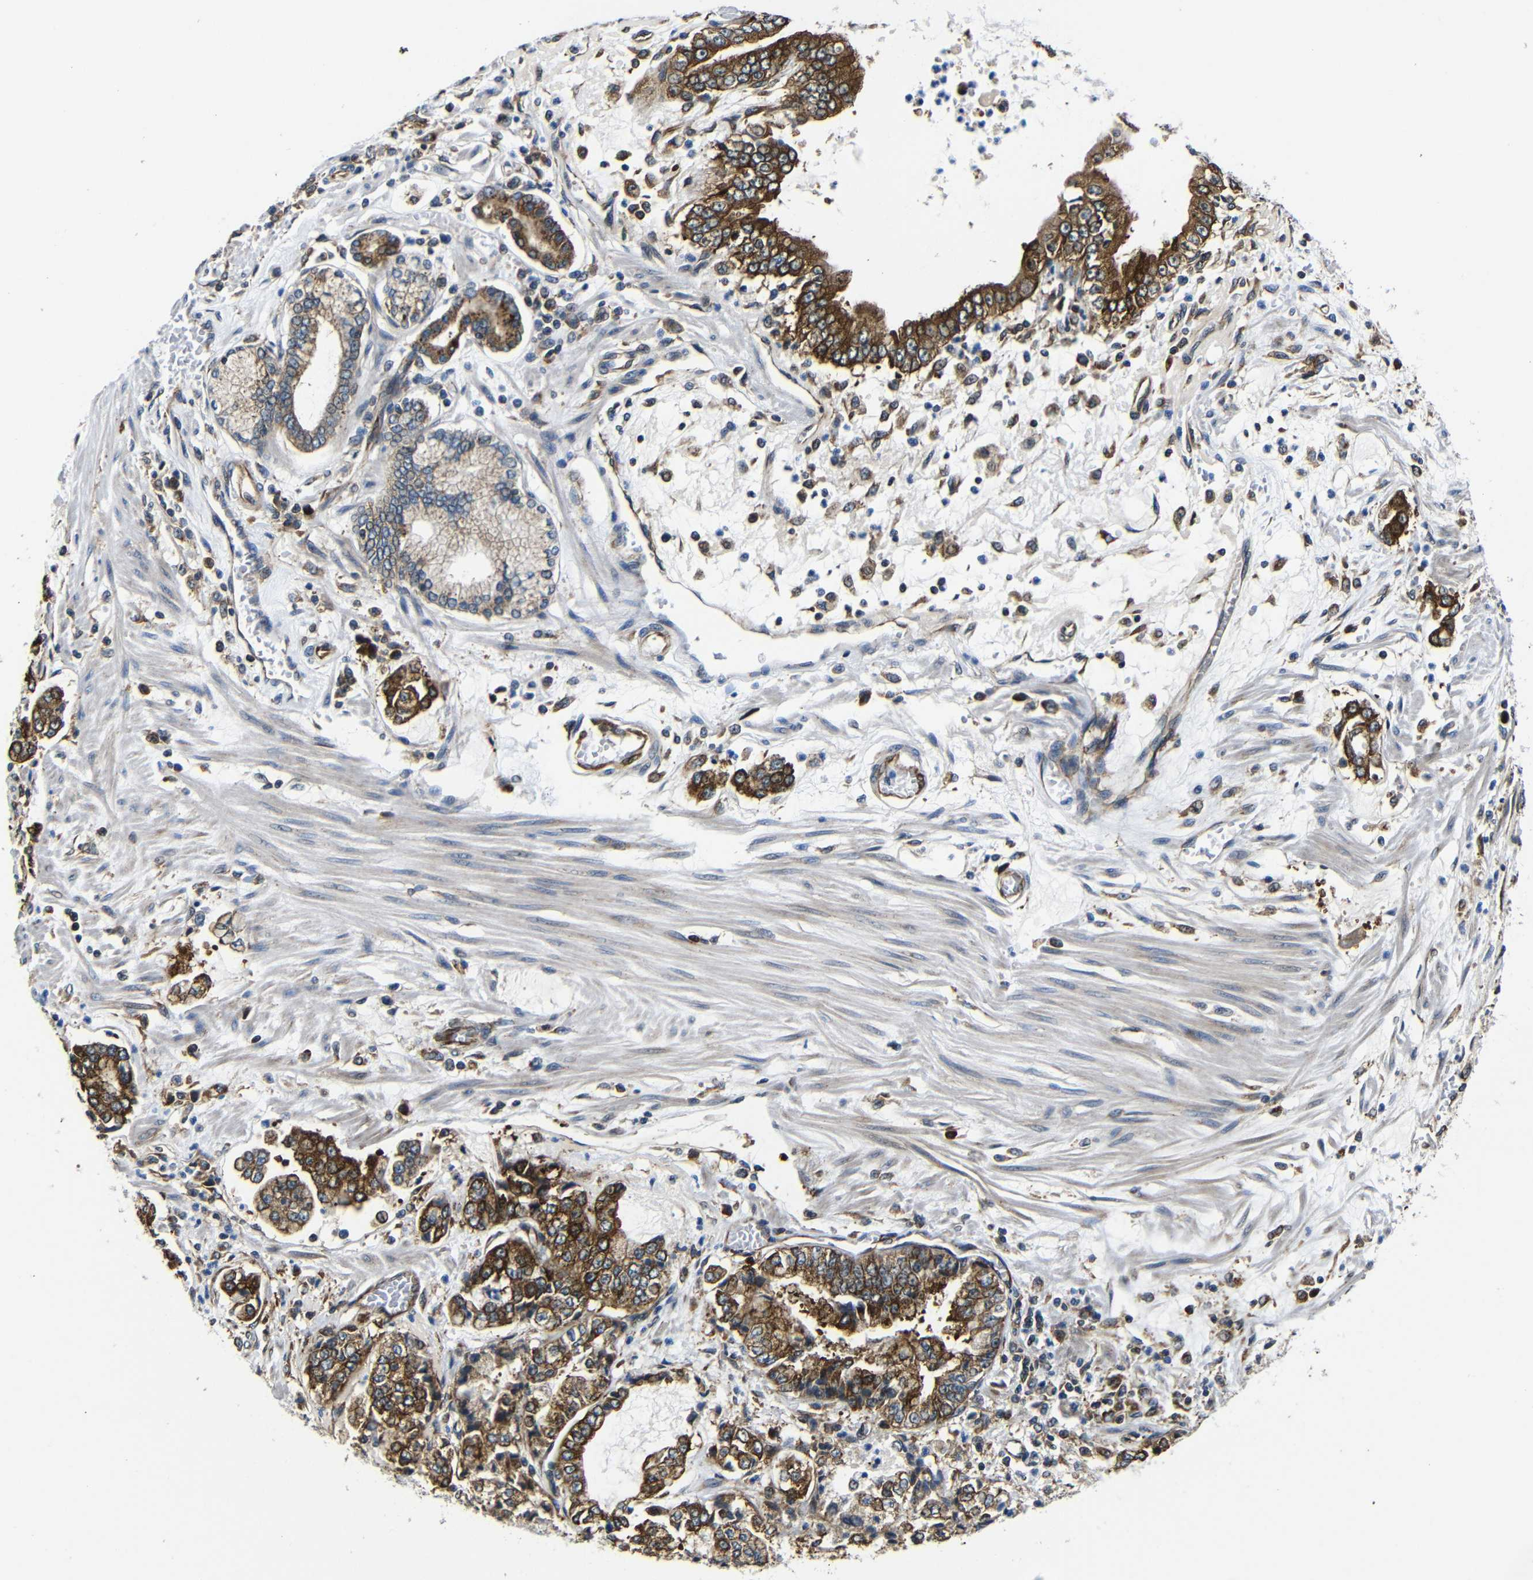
{"staining": {"intensity": "strong", "quantity": ">75%", "location": "cytoplasmic/membranous"}, "tissue": "stomach cancer", "cell_type": "Tumor cells", "image_type": "cancer", "snomed": [{"axis": "morphology", "description": "Adenocarcinoma, NOS"}, {"axis": "topography", "description": "Stomach"}], "caption": "This photomicrograph exhibits stomach cancer stained with immunohistochemistry (IHC) to label a protein in brown. The cytoplasmic/membranous of tumor cells show strong positivity for the protein. Nuclei are counter-stained blue.", "gene": "ABCE1", "patient": {"sex": "male", "age": 76}}